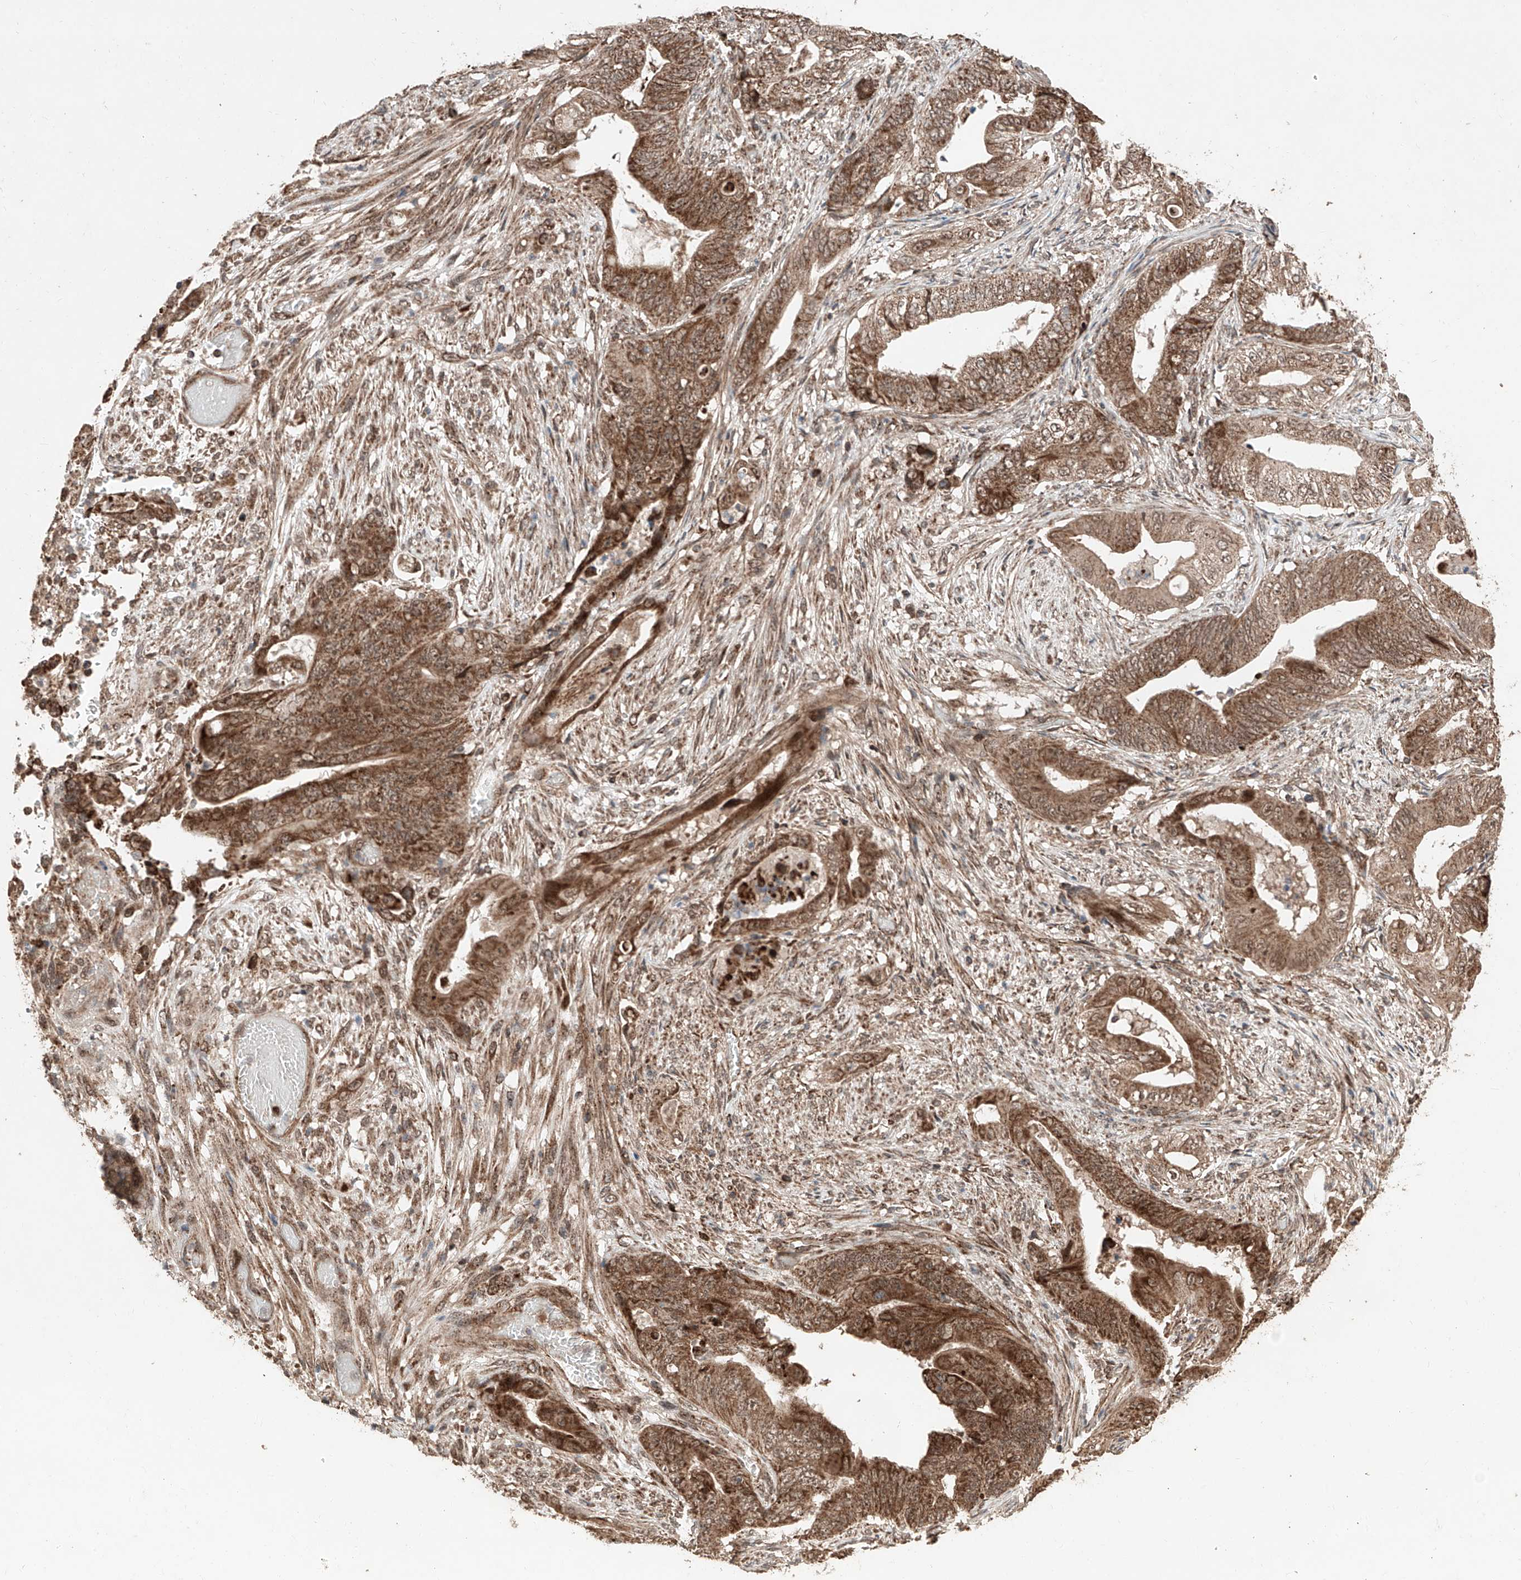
{"staining": {"intensity": "moderate", "quantity": ">75%", "location": "cytoplasmic/membranous"}, "tissue": "stomach cancer", "cell_type": "Tumor cells", "image_type": "cancer", "snomed": [{"axis": "morphology", "description": "Adenocarcinoma, NOS"}, {"axis": "topography", "description": "Stomach"}], "caption": "The histopathology image exhibits staining of adenocarcinoma (stomach), revealing moderate cytoplasmic/membranous protein positivity (brown color) within tumor cells.", "gene": "ZSCAN29", "patient": {"sex": "female", "age": 73}}